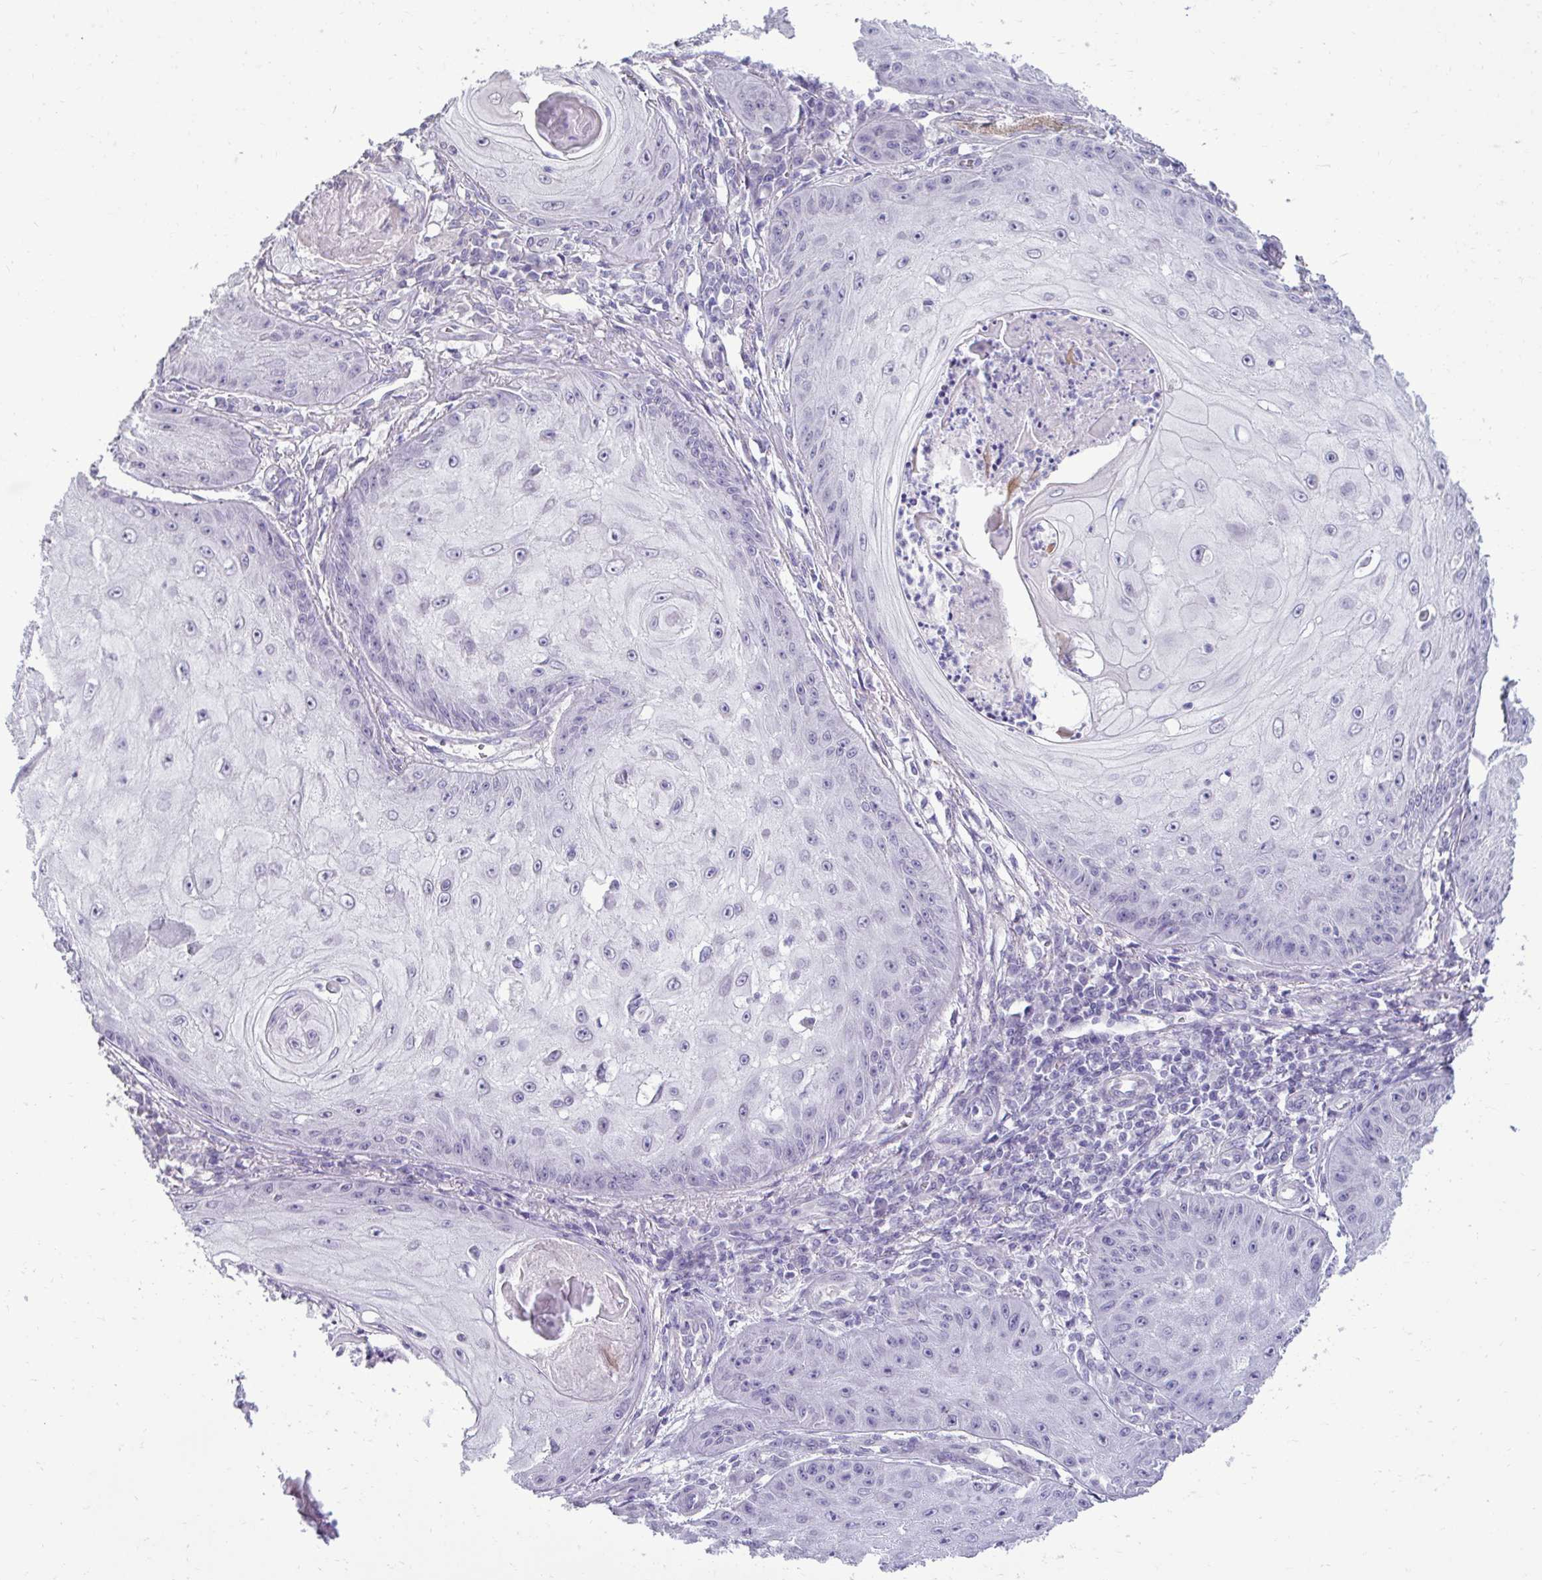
{"staining": {"intensity": "negative", "quantity": "none", "location": "none"}, "tissue": "skin cancer", "cell_type": "Tumor cells", "image_type": "cancer", "snomed": [{"axis": "morphology", "description": "Squamous cell carcinoma, NOS"}, {"axis": "topography", "description": "Skin"}], "caption": "This is a micrograph of immunohistochemistry (IHC) staining of skin cancer (squamous cell carcinoma), which shows no staining in tumor cells. (Stains: DAB immunohistochemistry with hematoxylin counter stain, Microscopy: brightfield microscopy at high magnification).", "gene": "SLC30A3", "patient": {"sex": "male", "age": 70}}